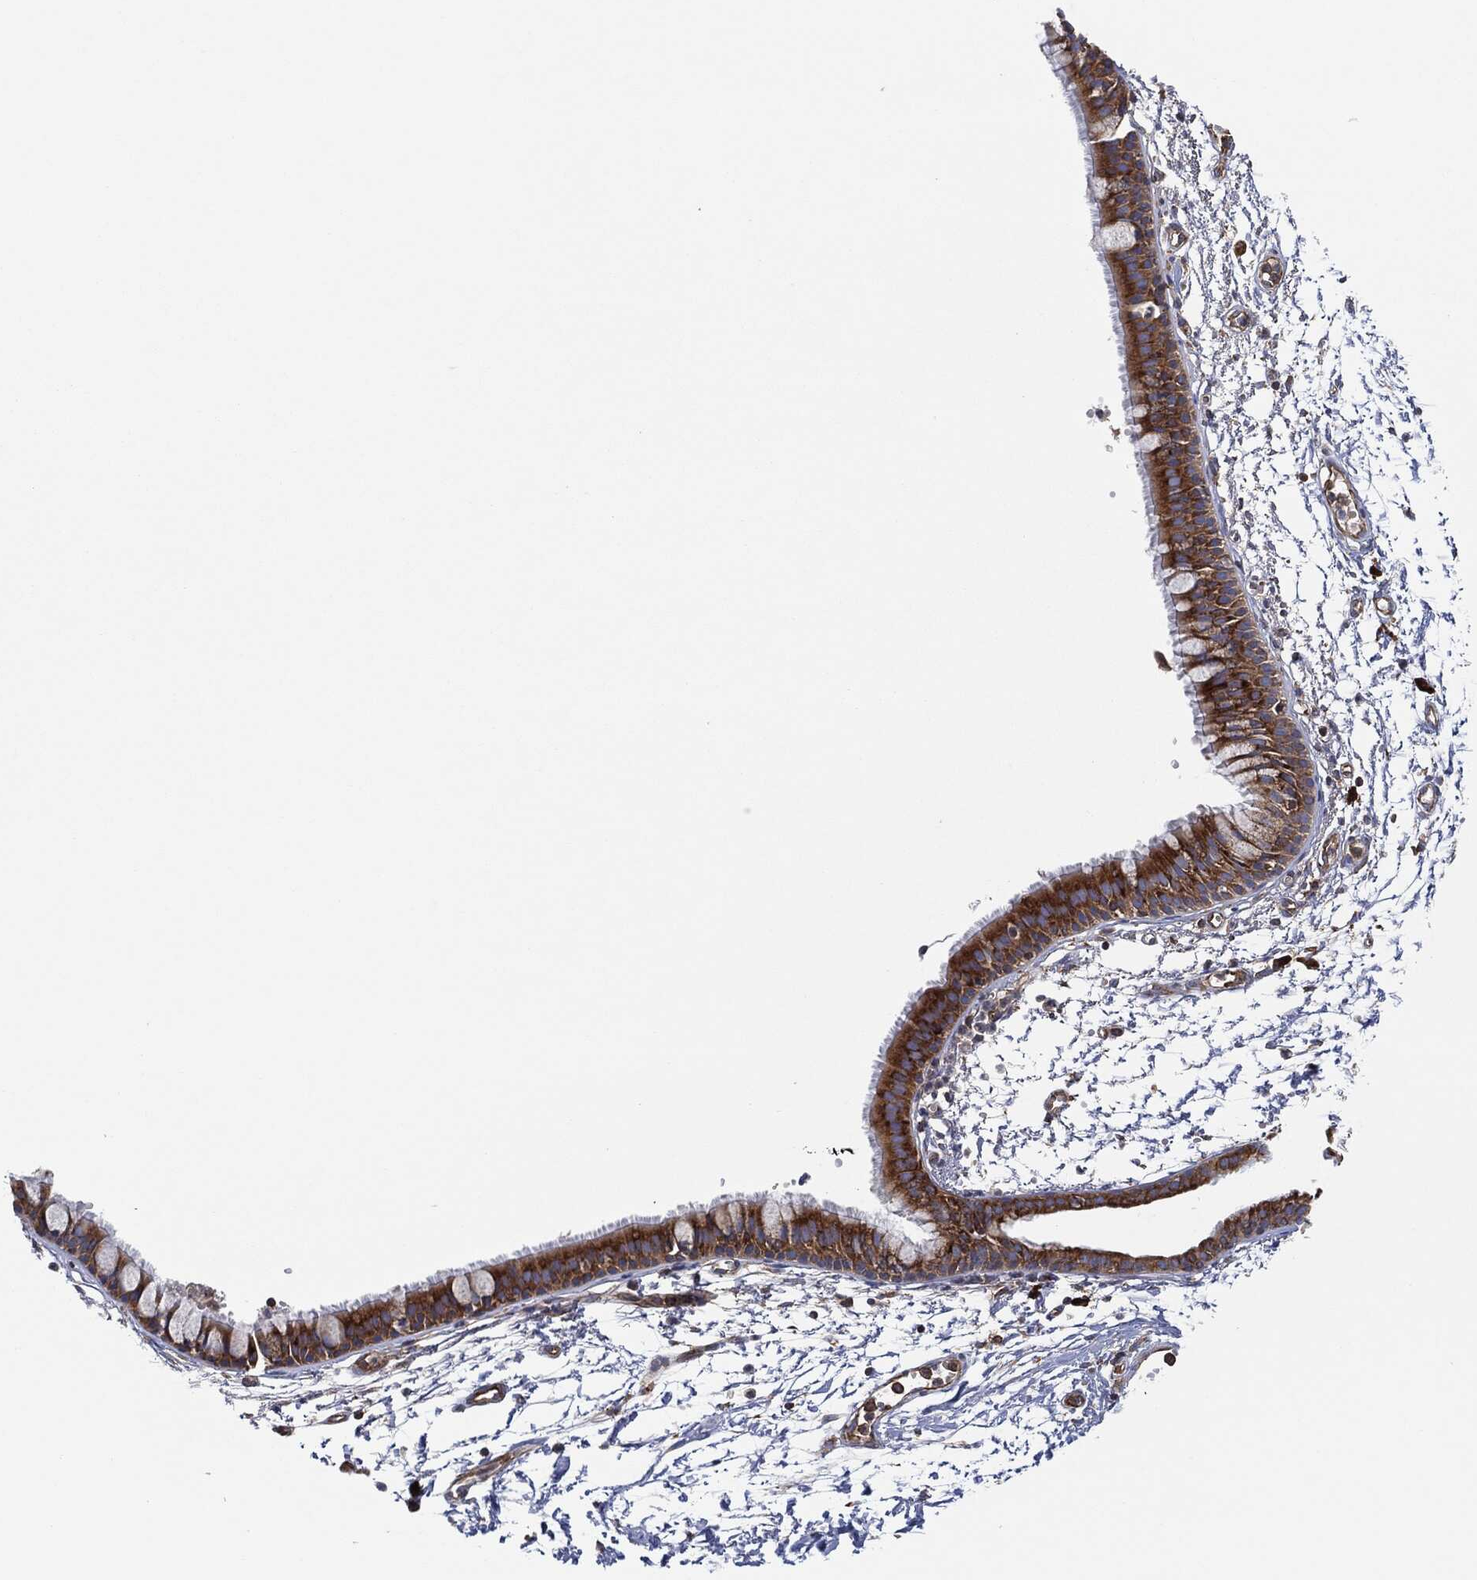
{"staining": {"intensity": "strong", "quantity": ">75%", "location": "cytoplasmic/membranous"}, "tissue": "bronchus", "cell_type": "Respiratory epithelial cells", "image_type": "normal", "snomed": [{"axis": "morphology", "description": "Normal tissue, NOS"}, {"axis": "topography", "description": "Cartilage tissue"}, {"axis": "topography", "description": "Bronchus"}], "caption": "Unremarkable bronchus was stained to show a protein in brown. There is high levels of strong cytoplasmic/membranous expression in approximately >75% of respiratory epithelial cells. Using DAB (brown) and hematoxylin (blue) stains, captured at high magnification using brightfield microscopy.", "gene": "EIF2S2", "patient": {"sex": "male", "age": 66}}